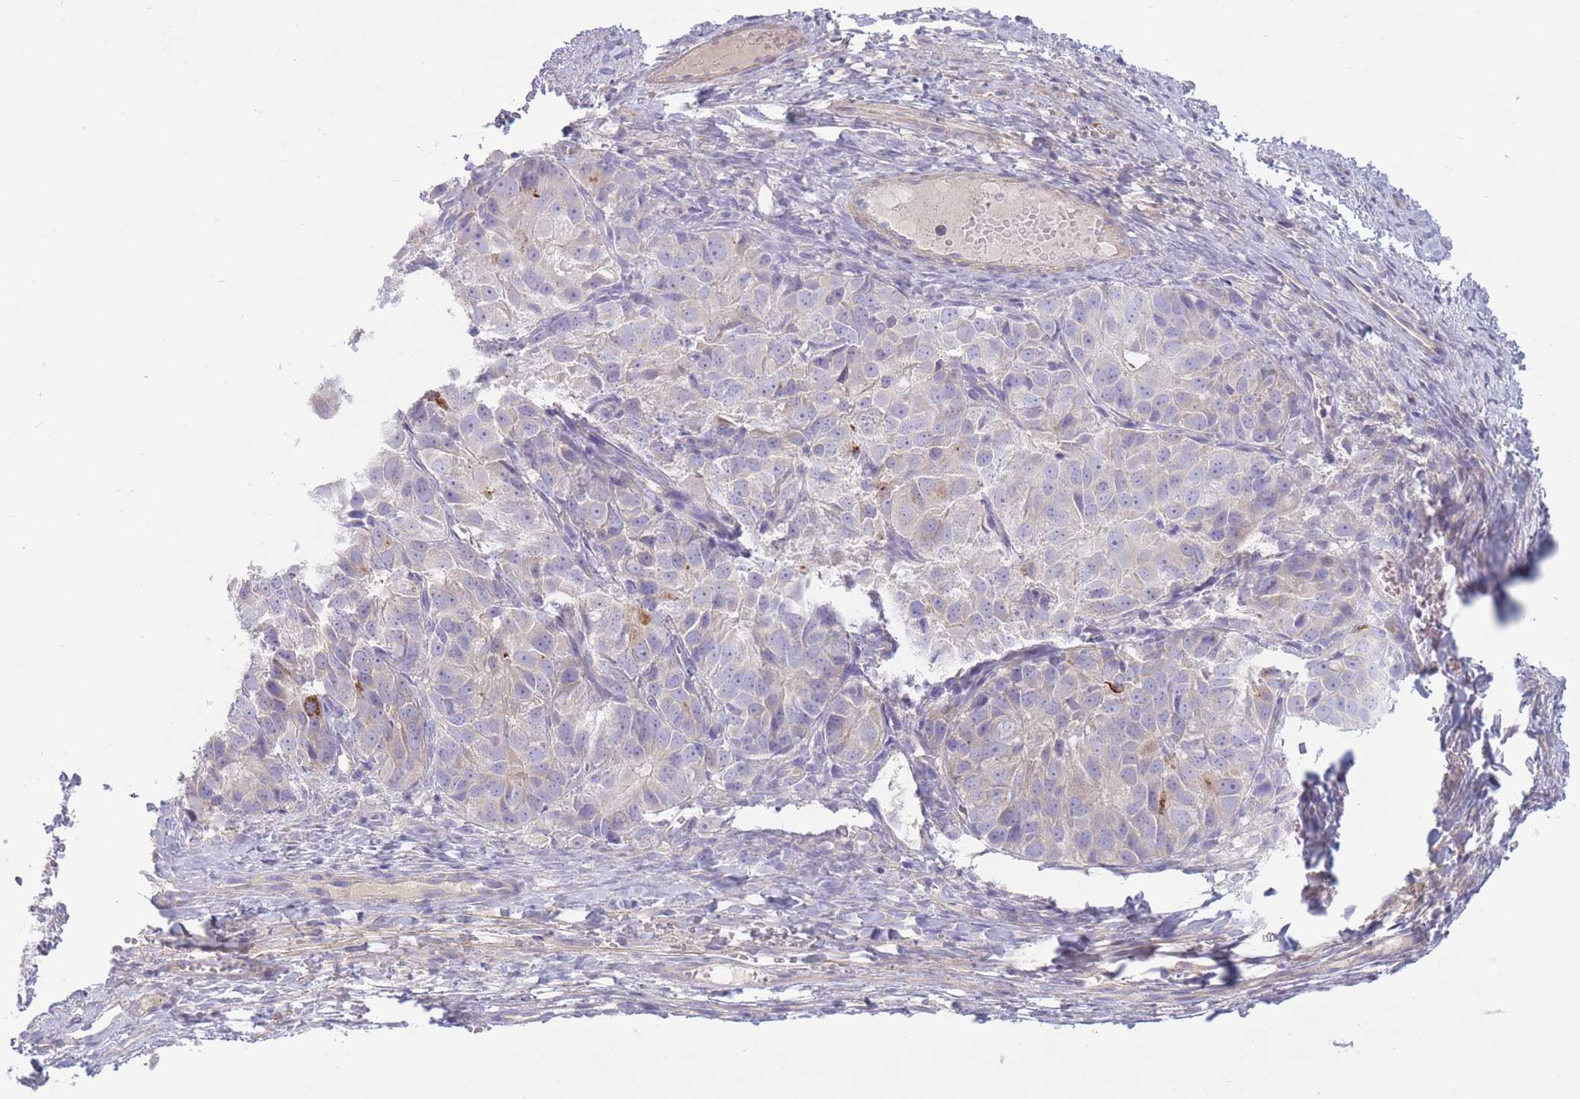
{"staining": {"intensity": "negative", "quantity": "none", "location": "none"}, "tissue": "ovarian cancer", "cell_type": "Tumor cells", "image_type": "cancer", "snomed": [{"axis": "morphology", "description": "Carcinoma, endometroid"}, {"axis": "topography", "description": "Ovary"}], "caption": "This is an IHC photomicrograph of human endometroid carcinoma (ovarian). There is no positivity in tumor cells.", "gene": "PNPLA5", "patient": {"sex": "female", "age": 51}}